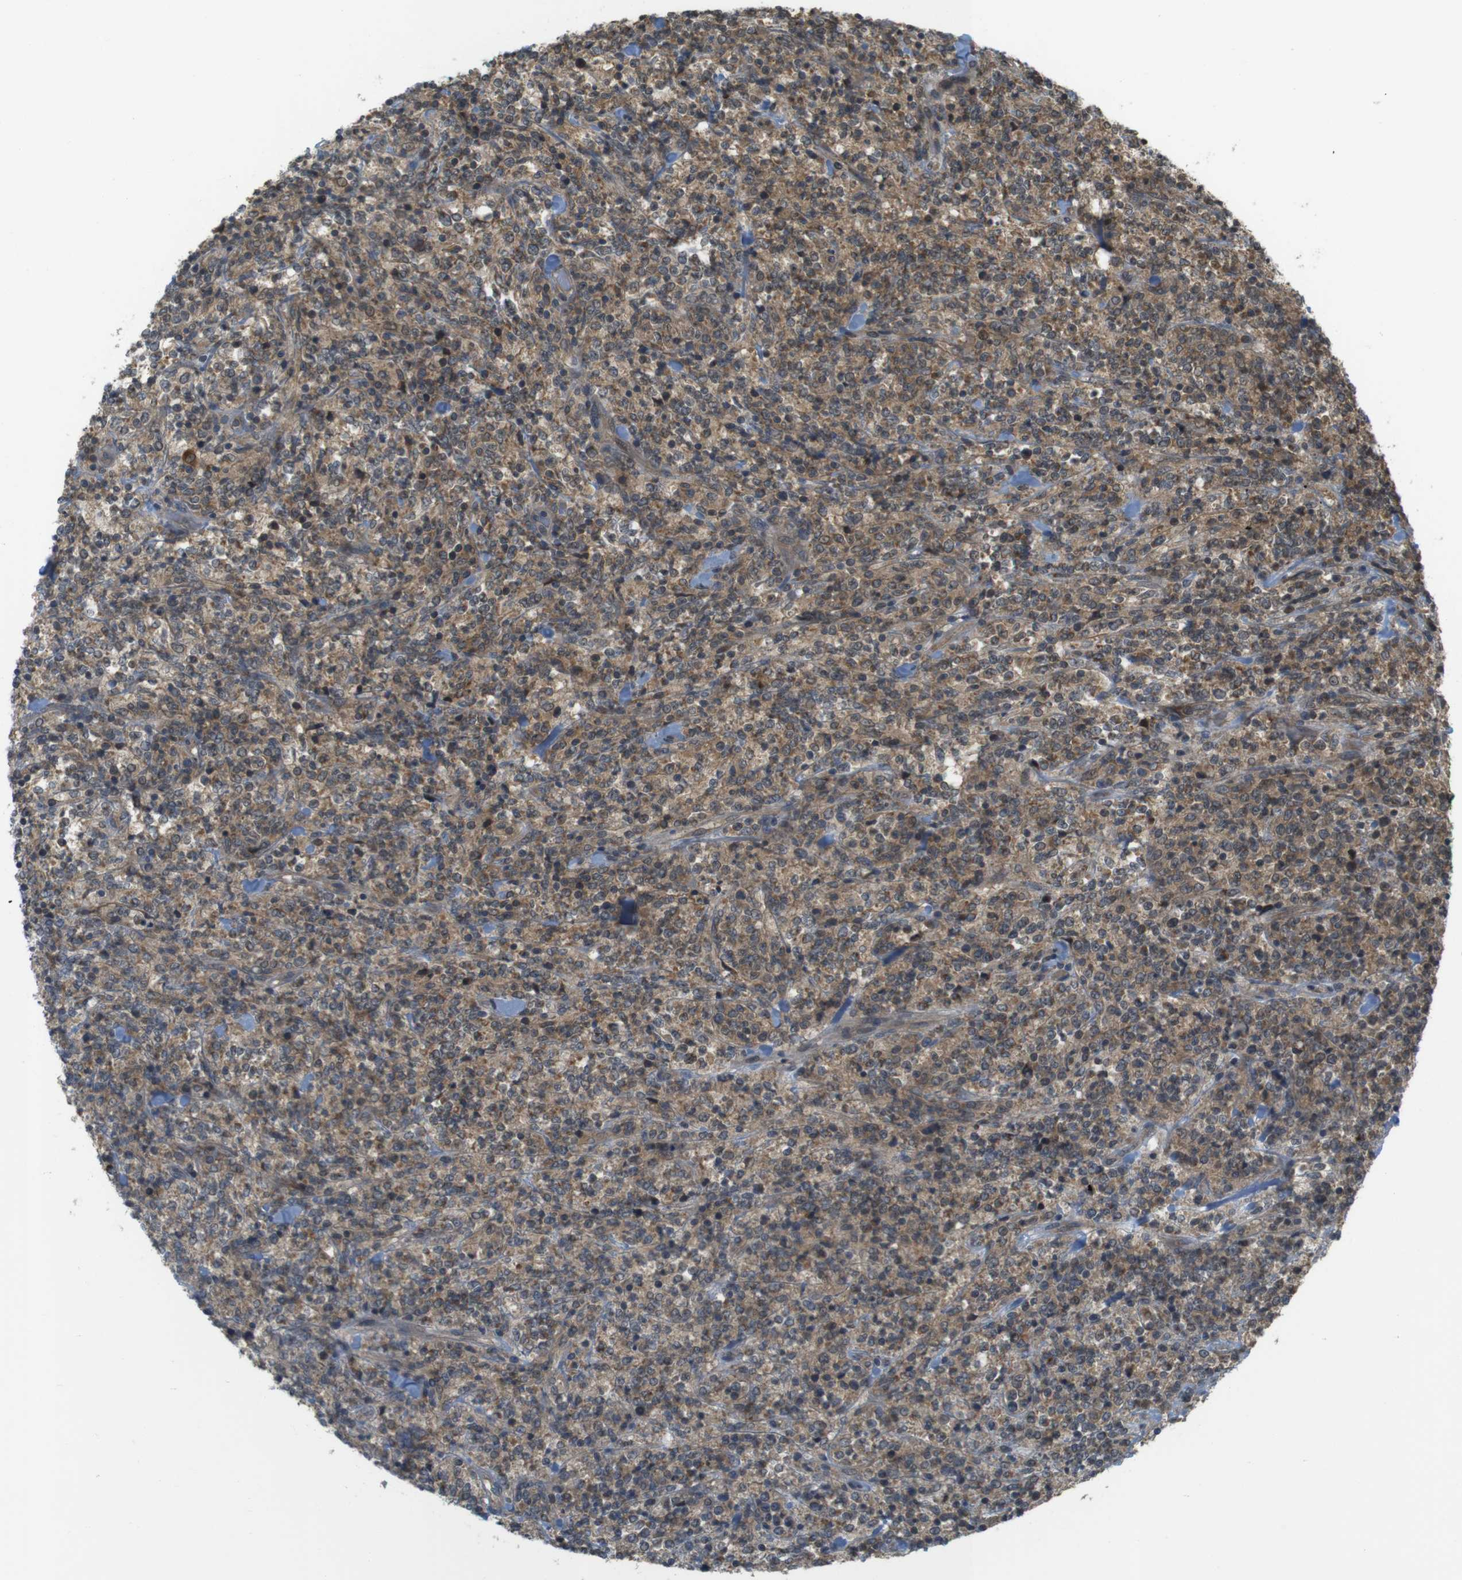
{"staining": {"intensity": "moderate", "quantity": ">75%", "location": "cytoplasmic/membranous"}, "tissue": "lymphoma", "cell_type": "Tumor cells", "image_type": "cancer", "snomed": [{"axis": "morphology", "description": "Malignant lymphoma, non-Hodgkin's type, High grade"}, {"axis": "topography", "description": "Soft tissue"}], "caption": "Immunohistochemistry (IHC) micrograph of malignant lymphoma, non-Hodgkin's type (high-grade) stained for a protein (brown), which exhibits medium levels of moderate cytoplasmic/membranous staining in about >75% of tumor cells.", "gene": "RNF130", "patient": {"sex": "male", "age": 18}}